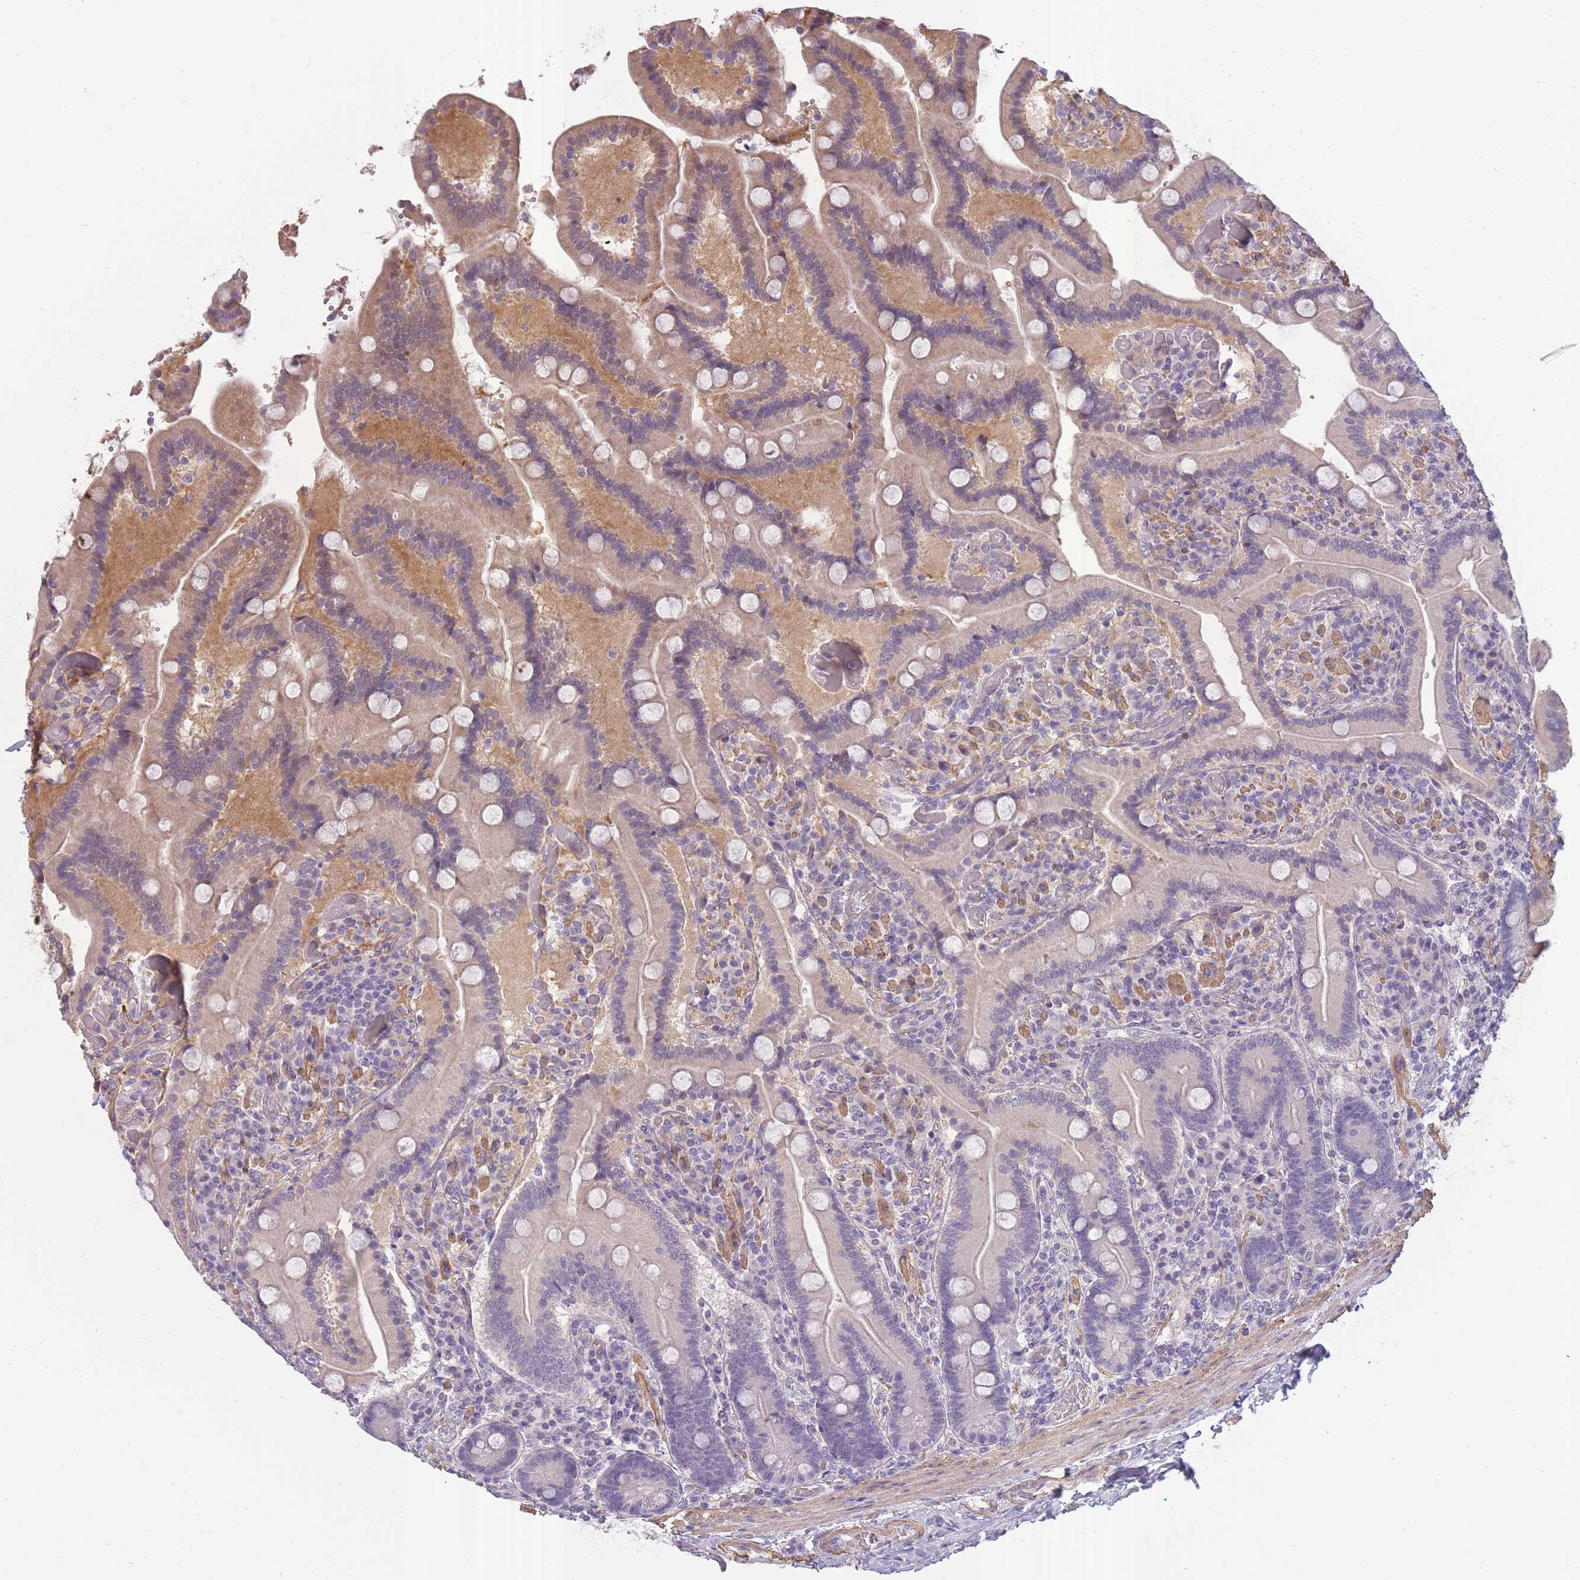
{"staining": {"intensity": "weak", "quantity": "<25%", "location": "cytoplasmic/membranous,nuclear"}, "tissue": "duodenum", "cell_type": "Glandular cells", "image_type": "normal", "snomed": [{"axis": "morphology", "description": "Normal tissue, NOS"}, {"axis": "topography", "description": "Duodenum"}], "caption": "DAB (3,3'-diaminobenzidine) immunohistochemical staining of unremarkable duodenum exhibits no significant staining in glandular cells.", "gene": "SLC8A2", "patient": {"sex": "female", "age": 62}}